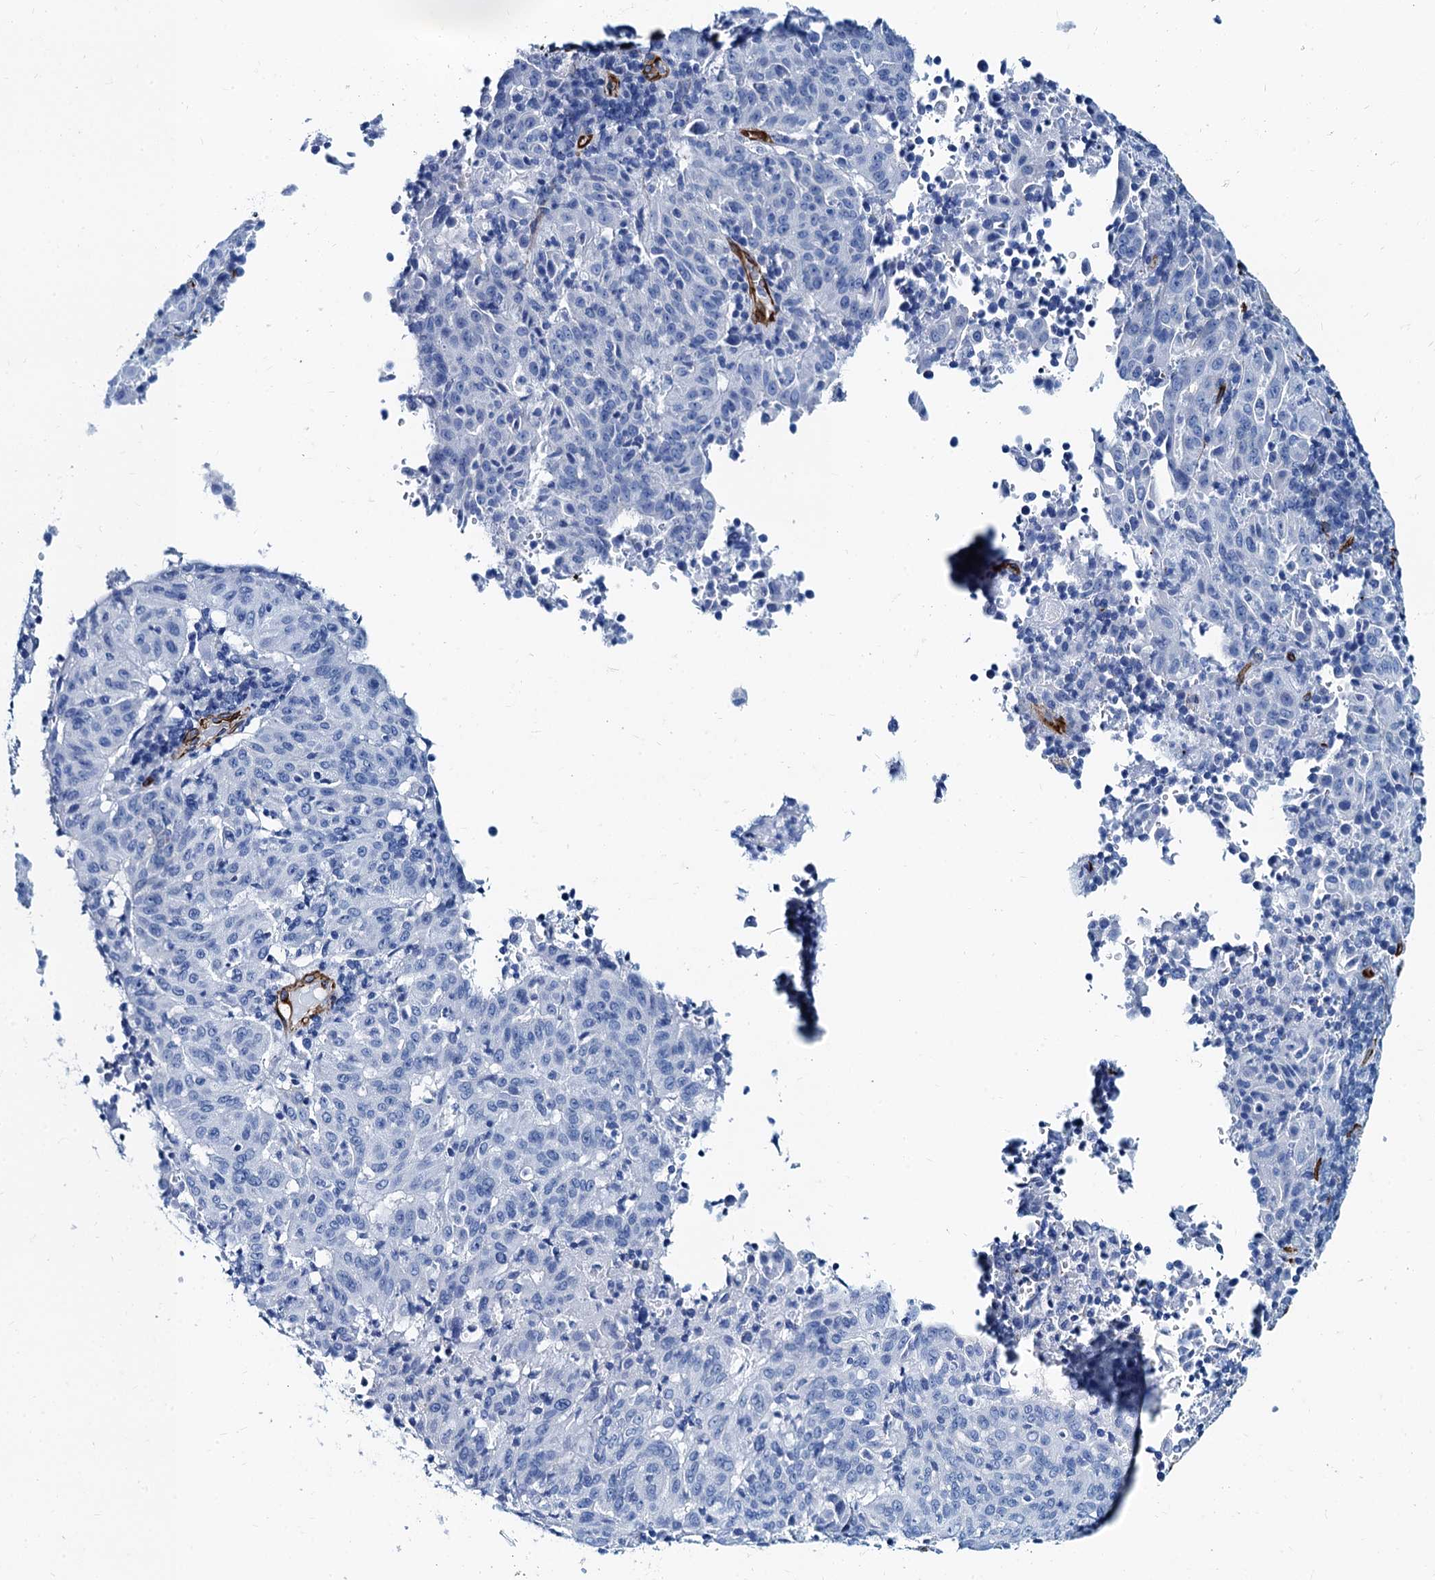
{"staining": {"intensity": "negative", "quantity": "none", "location": "none"}, "tissue": "pancreatic cancer", "cell_type": "Tumor cells", "image_type": "cancer", "snomed": [{"axis": "morphology", "description": "Adenocarcinoma, NOS"}, {"axis": "topography", "description": "Pancreas"}], "caption": "High magnification brightfield microscopy of pancreatic cancer (adenocarcinoma) stained with DAB (3,3'-diaminobenzidine) (brown) and counterstained with hematoxylin (blue): tumor cells show no significant positivity.", "gene": "CAVIN2", "patient": {"sex": "male", "age": 51}}